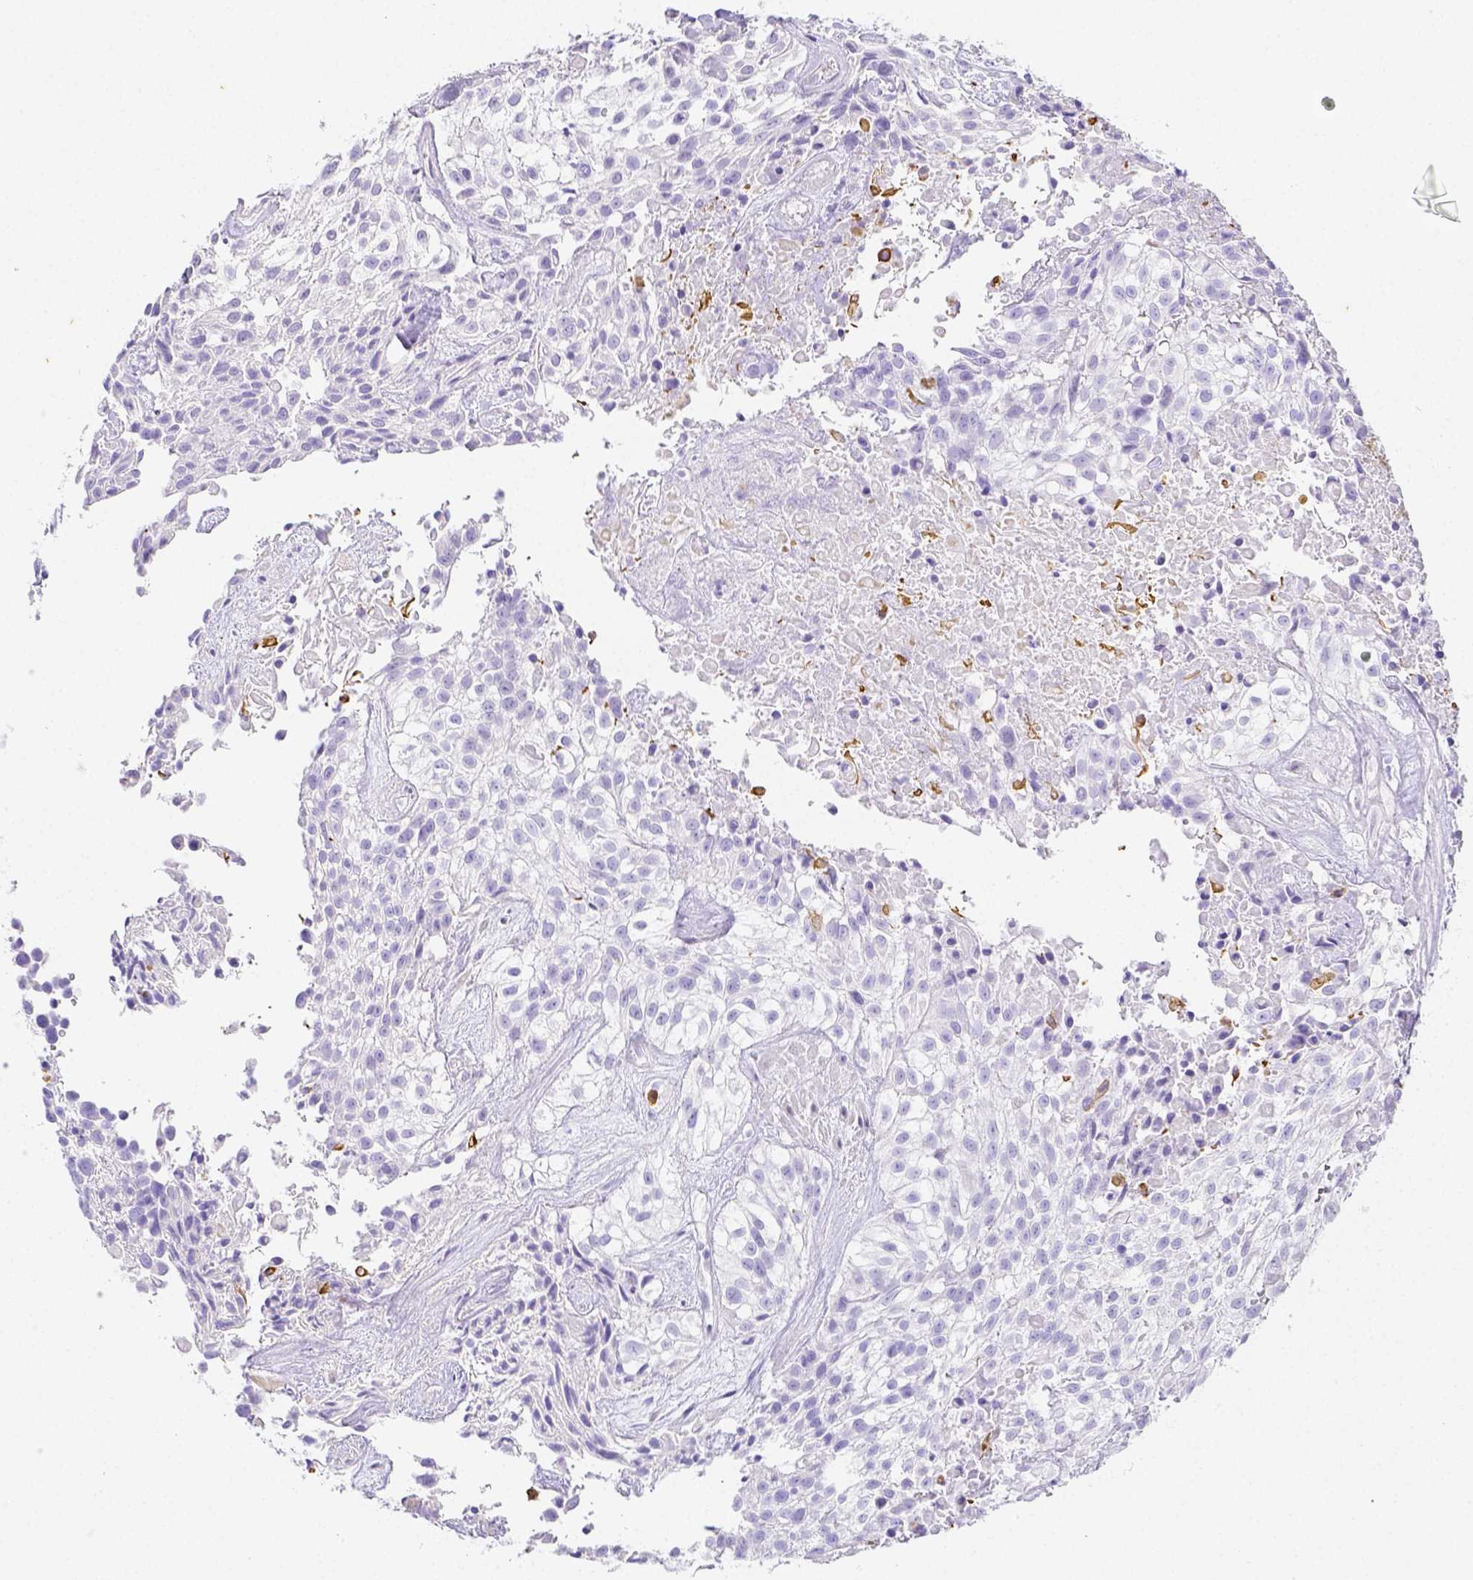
{"staining": {"intensity": "negative", "quantity": "none", "location": "none"}, "tissue": "urothelial cancer", "cell_type": "Tumor cells", "image_type": "cancer", "snomed": [{"axis": "morphology", "description": "Urothelial carcinoma, High grade"}, {"axis": "topography", "description": "Urinary bladder"}], "caption": "IHC of urothelial cancer exhibits no staining in tumor cells.", "gene": "ARHGAP36", "patient": {"sex": "male", "age": 56}}